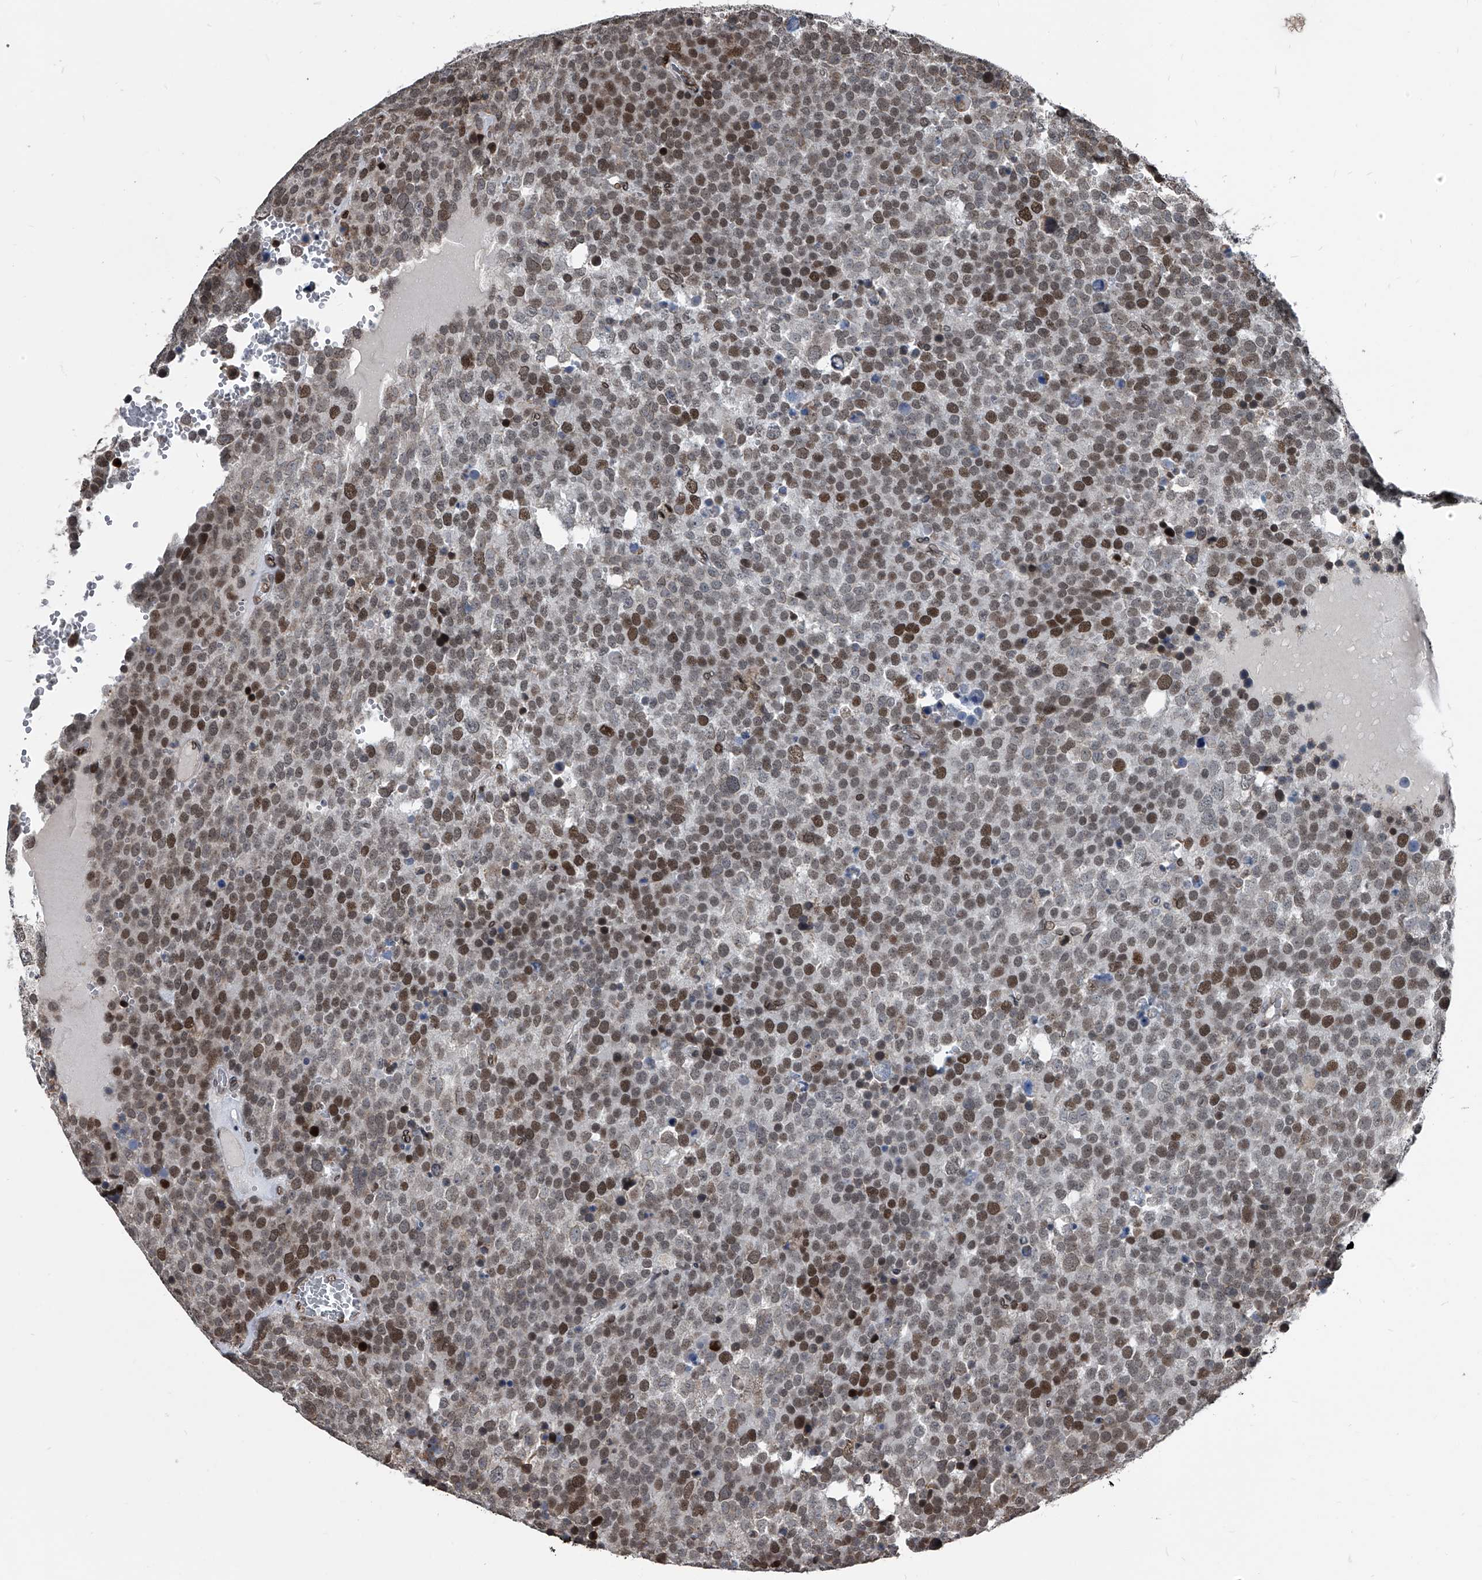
{"staining": {"intensity": "moderate", "quantity": "25%-75%", "location": "nuclear"}, "tissue": "testis cancer", "cell_type": "Tumor cells", "image_type": "cancer", "snomed": [{"axis": "morphology", "description": "Seminoma, NOS"}, {"axis": "topography", "description": "Testis"}], "caption": "Brown immunohistochemical staining in seminoma (testis) shows moderate nuclear positivity in approximately 25%-75% of tumor cells.", "gene": "PHF20", "patient": {"sex": "male", "age": 71}}